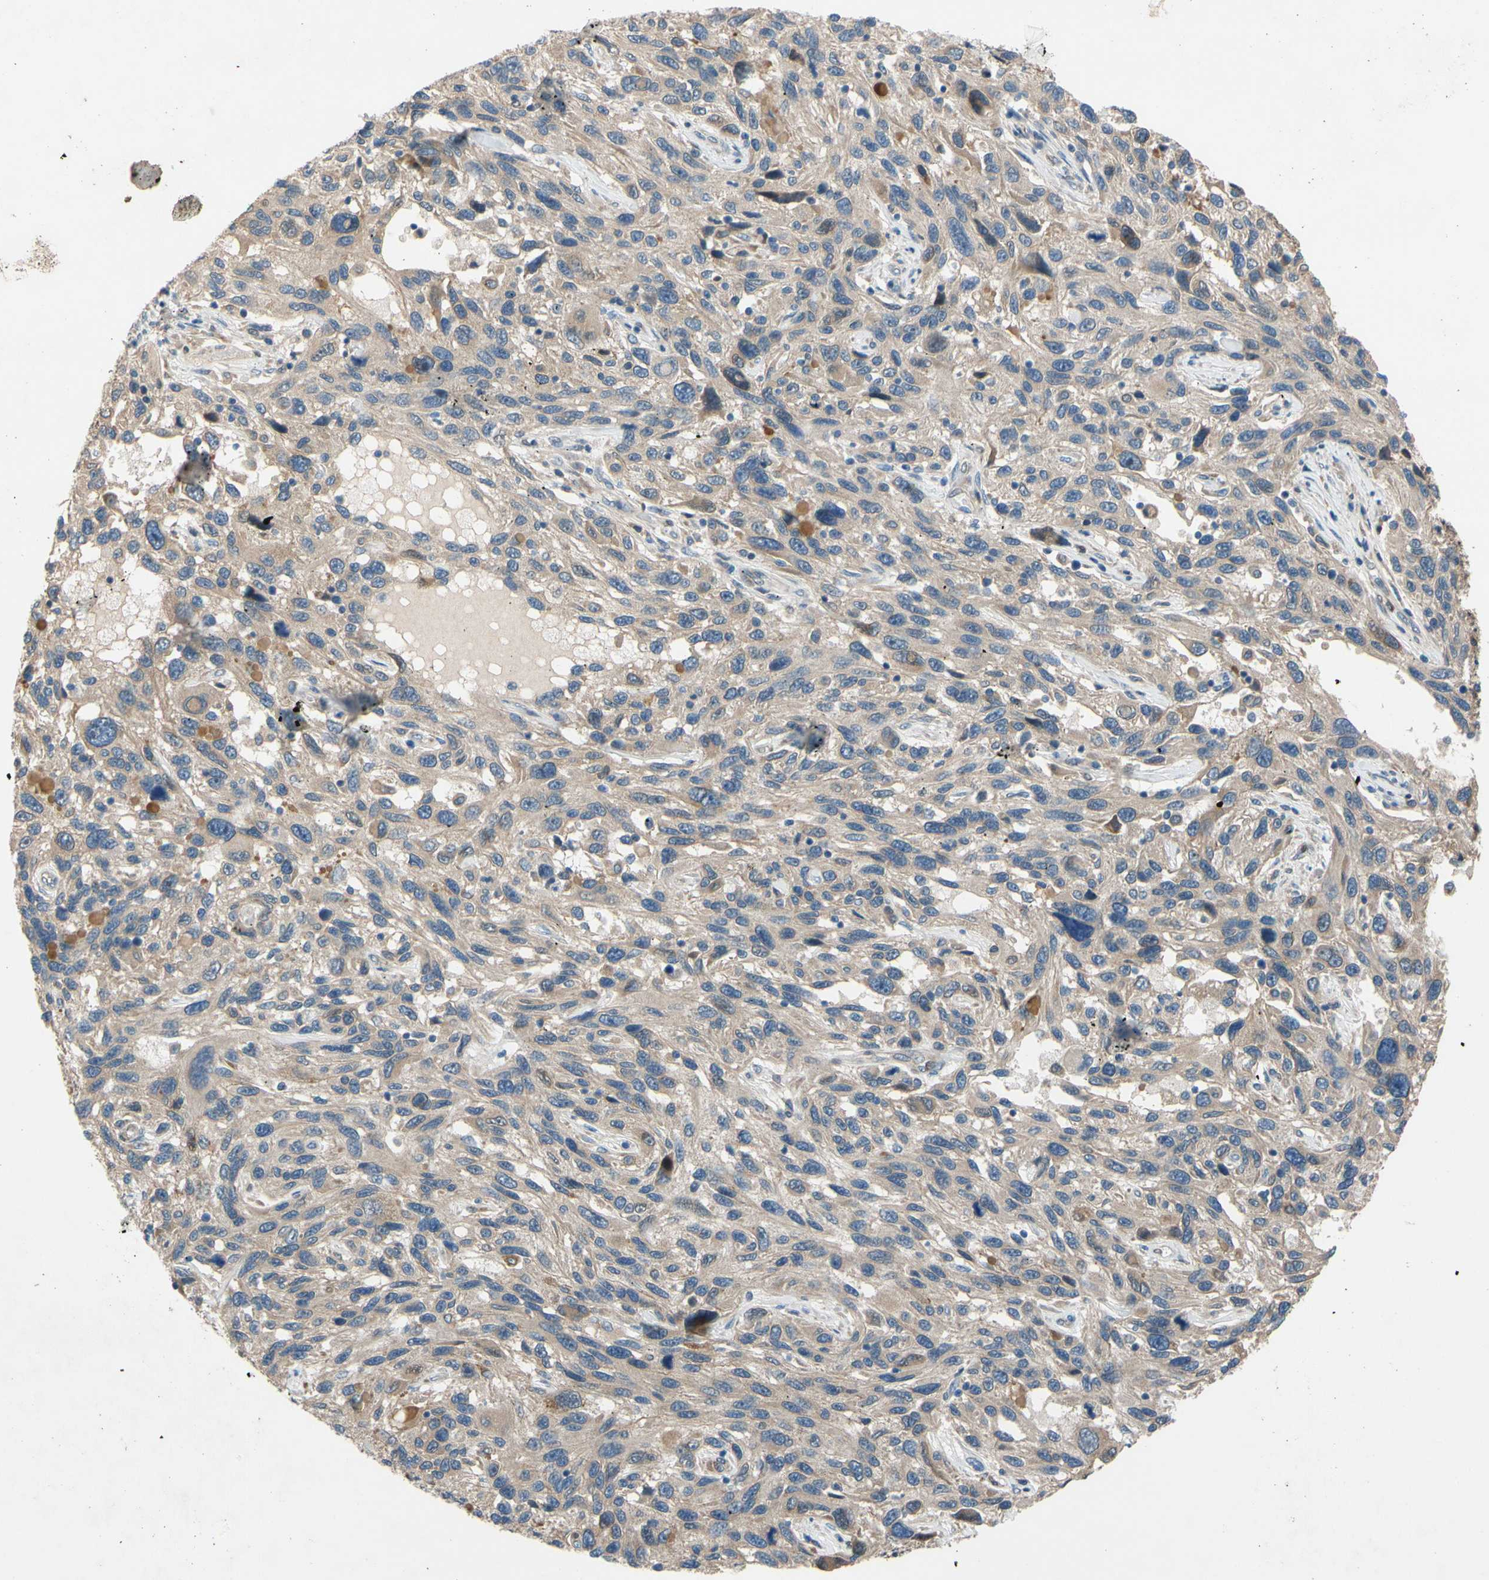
{"staining": {"intensity": "weak", "quantity": ">75%", "location": "cytoplasmic/membranous"}, "tissue": "melanoma", "cell_type": "Tumor cells", "image_type": "cancer", "snomed": [{"axis": "morphology", "description": "Malignant melanoma, NOS"}, {"axis": "topography", "description": "Skin"}], "caption": "Weak cytoplasmic/membranous protein expression is appreciated in approximately >75% of tumor cells in melanoma.", "gene": "PRXL2A", "patient": {"sex": "male", "age": 53}}